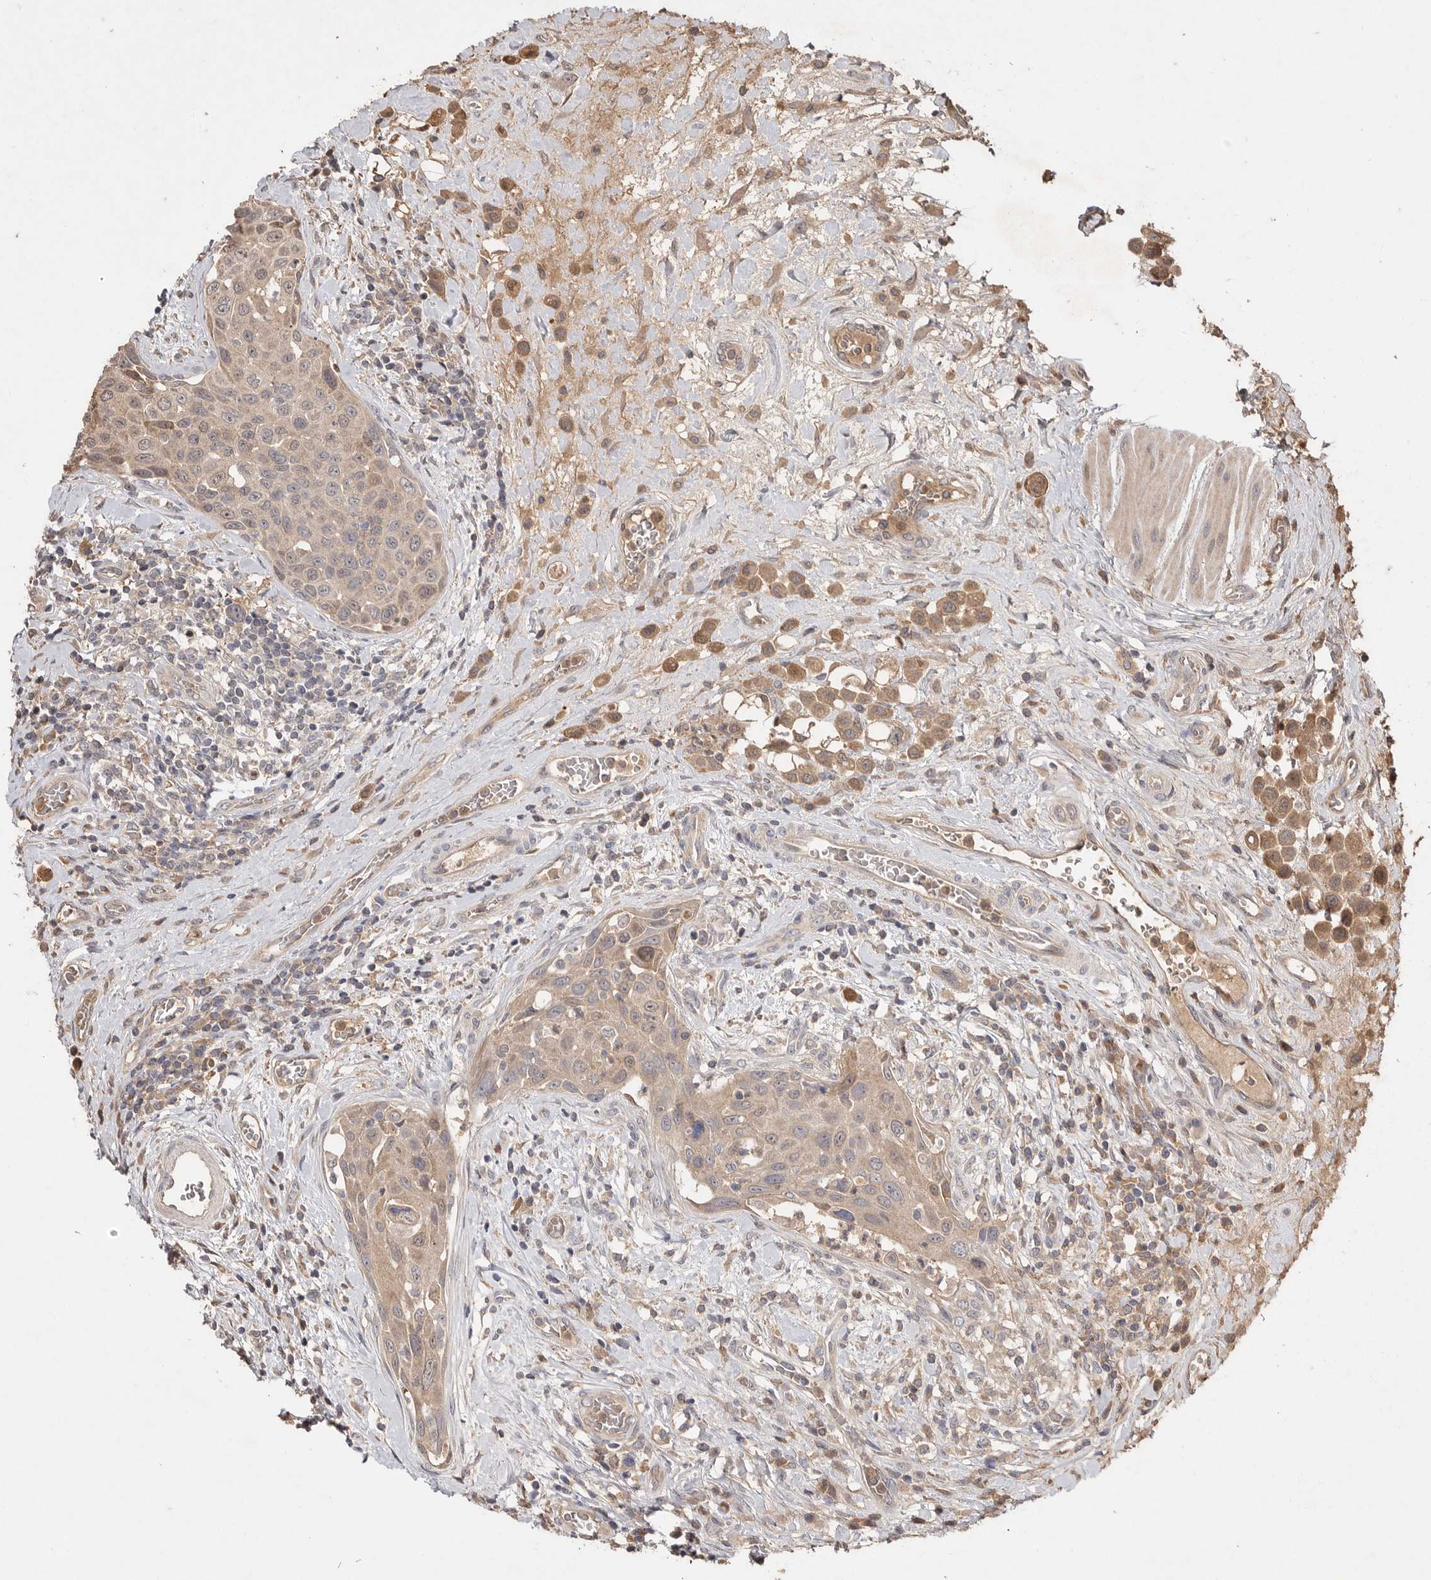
{"staining": {"intensity": "weak", "quantity": ">75%", "location": "cytoplasmic/membranous"}, "tissue": "urothelial cancer", "cell_type": "Tumor cells", "image_type": "cancer", "snomed": [{"axis": "morphology", "description": "Urothelial carcinoma, High grade"}, {"axis": "topography", "description": "Urinary bladder"}], "caption": "Immunohistochemistry (IHC) image of neoplastic tissue: human high-grade urothelial carcinoma stained using immunohistochemistry reveals low levels of weak protein expression localized specifically in the cytoplasmic/membranous of tumor cells, appearing as a cytoplasmic/membranous brown color.", "gene": "VN1R4", "patient": {"sex": "male", "age": 50}}